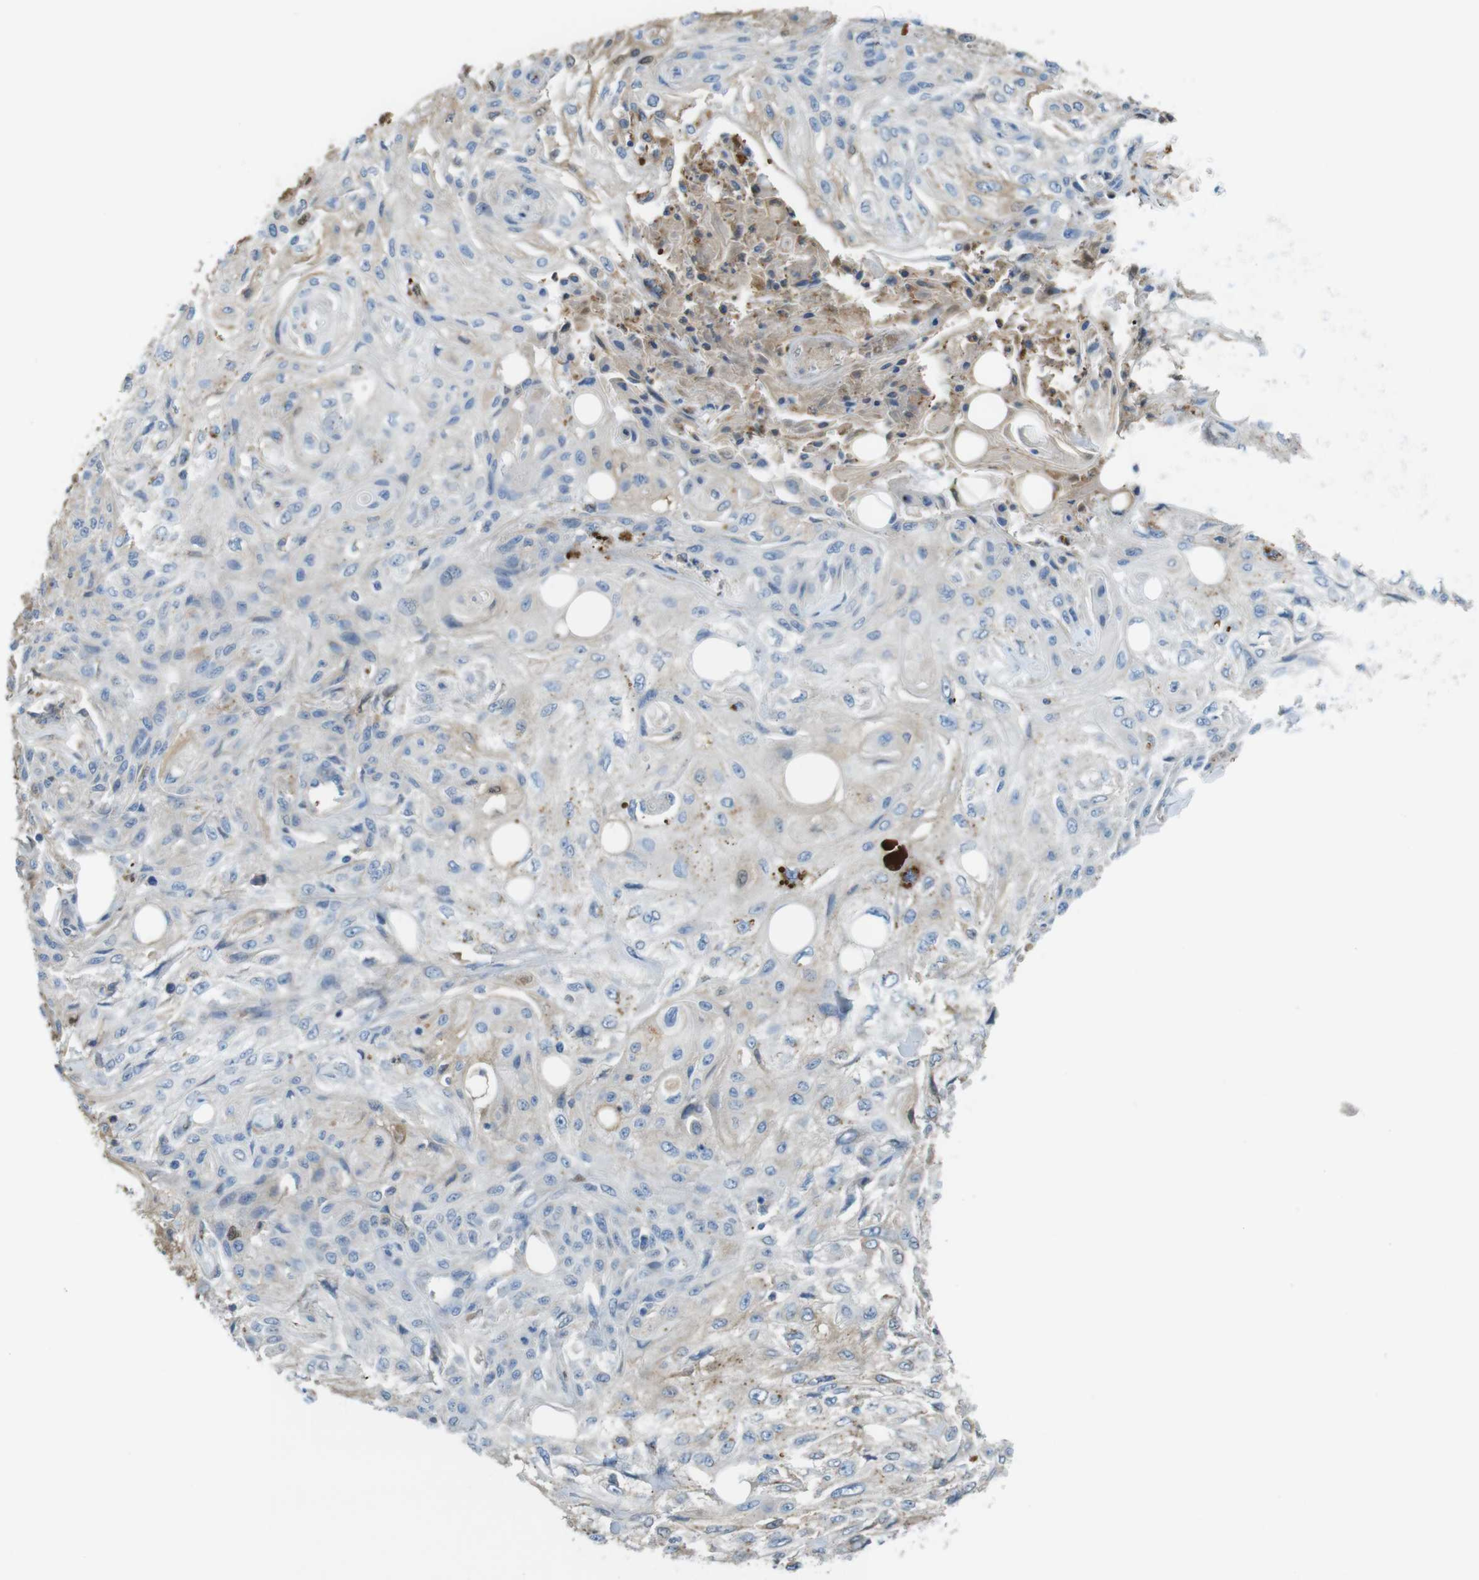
{"staining": {"intensity": "negative", "quantity": "none", "location": "none"}, "tissue": "skin cancer", "cell_type": "Tumor cells", "image_type": "cancer", "snomed": [{"axis": "morphology", "description": "Squamous cell carcinoma, NOS"}, {"axis": "topography", "description": "Skin"}], "caption": "Immunohistochemical staining of human skin squamous cell carcinoma exhibits no significant positivity in tumor cells.", "gene": "LTBP4", "patient": {"sex": "male", "age": 75}}